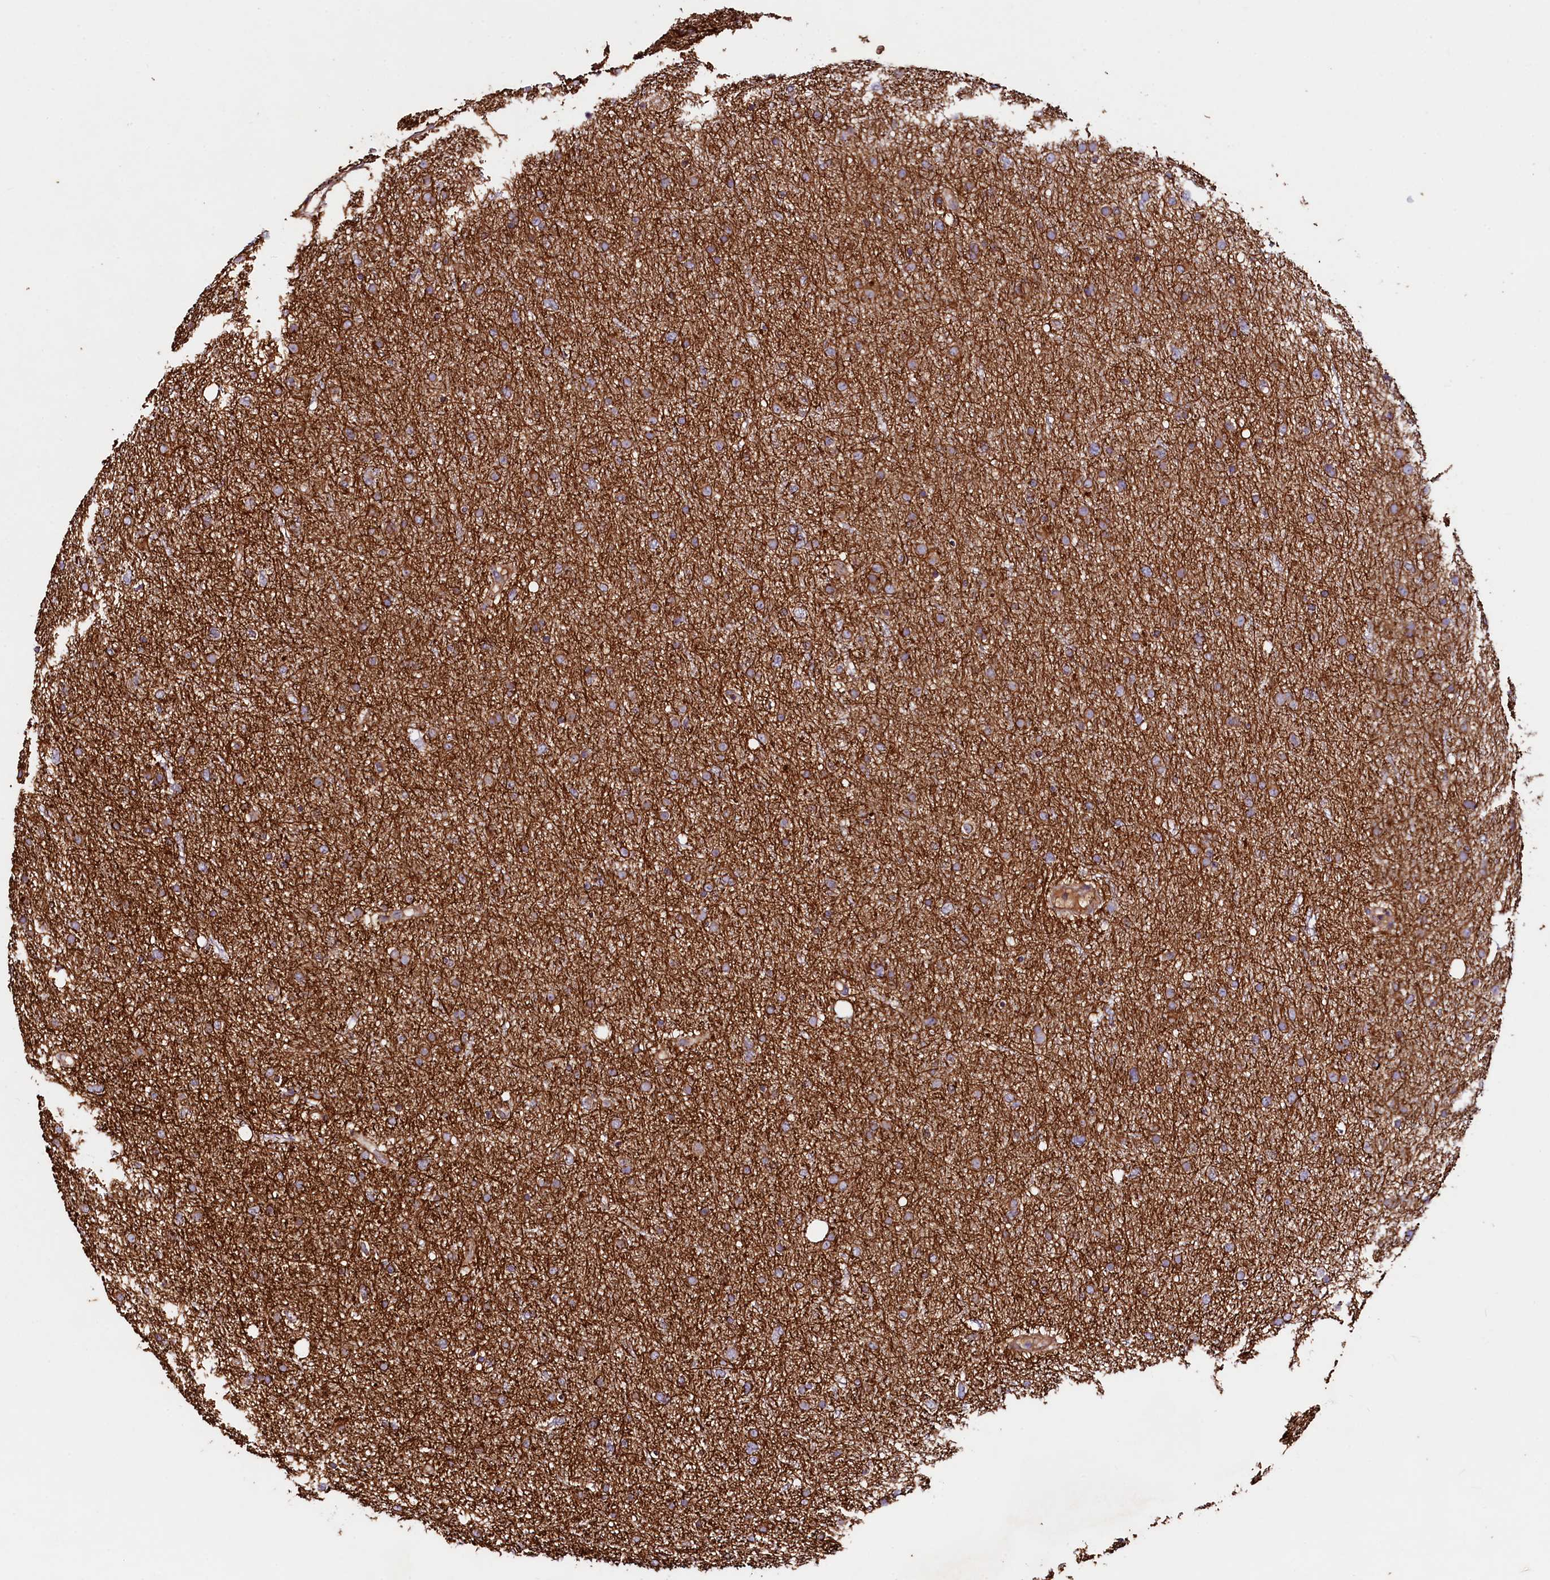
{"staining": {"intensity": "moderate", "quantity": ">75%", "location": "cytoplasmic/membranous"}, "tissue": "glioma", "cell_type": "Tumor cells", "image_type": "cancer", "snomed": [{"axis": "morphology", "description": "Glioma, malignant, Low grade"}, {"axis": "topography", "description": "Cerebral cortex"}], "caption": "DAB (3,3'-diaminobenzidine) immunohistochemical staining of glioma displays moderate cytoplasmic/membranous protein expression in approximately >75% of tumor cells.", "gene": "CIAO3", "patient": {"sex": "female", "age": 39}}